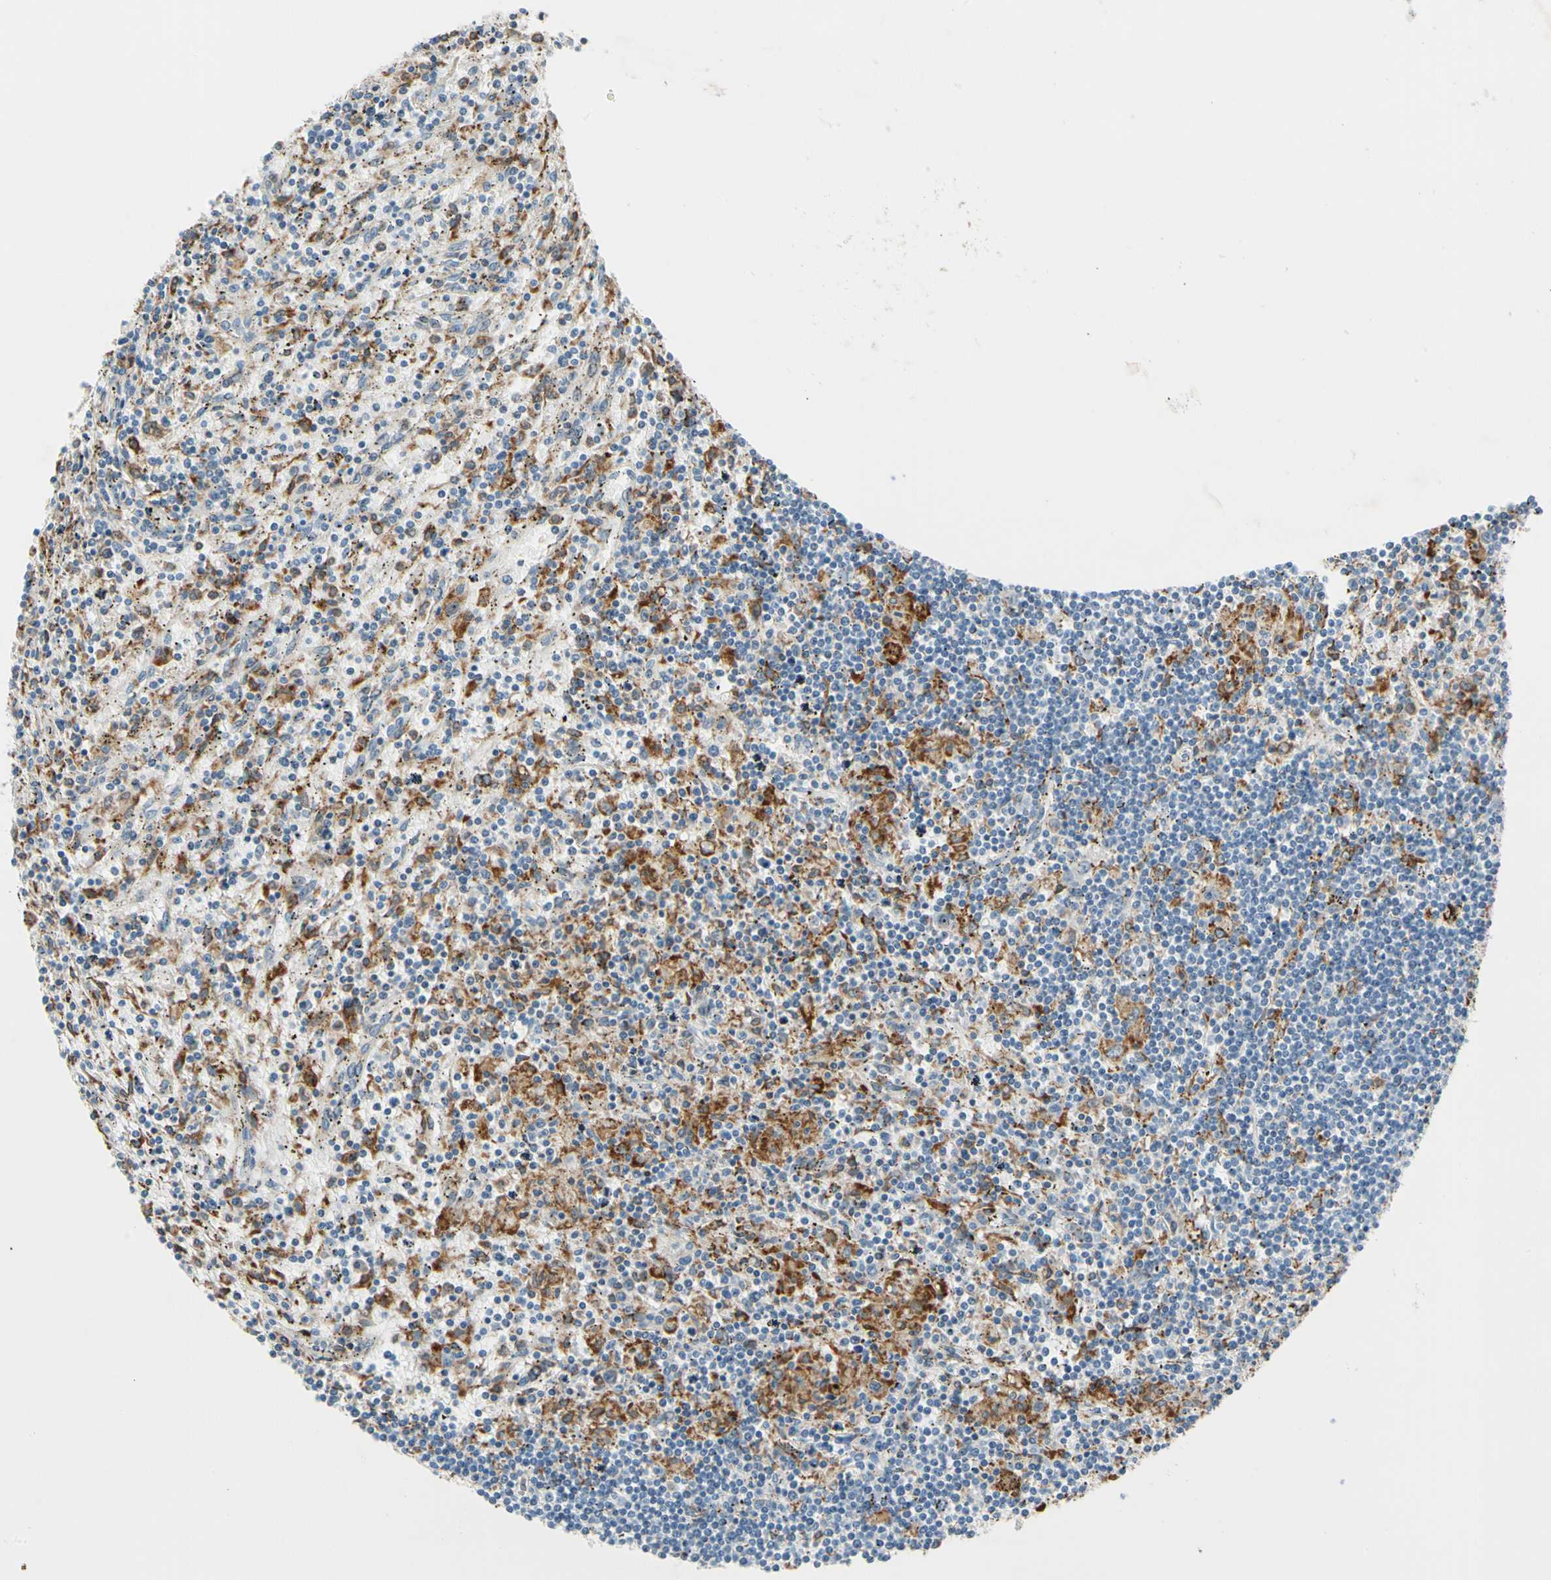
{"staining": {"intensity": "negative", "quantity": "none", "location": "none"}, "tissue": "lymphoma", "cell_type": "Tumor cells", "image_type": "cancer", "snomed": [{"axis": "morphology", "description": "Malignant lymphoma, non-Hodgkin's type, Low grade"}, {"axis": "topography", "description": "Spleen"}], "caption": "This is a image of immunohistochemistry (IHC) staining of low-grade malignant lymphoma, non-Hodgkin's type, which shows no positivity in tumor cells.", "gene": "LRPAP1", "patient": {"sex": "male", "age": 76}}